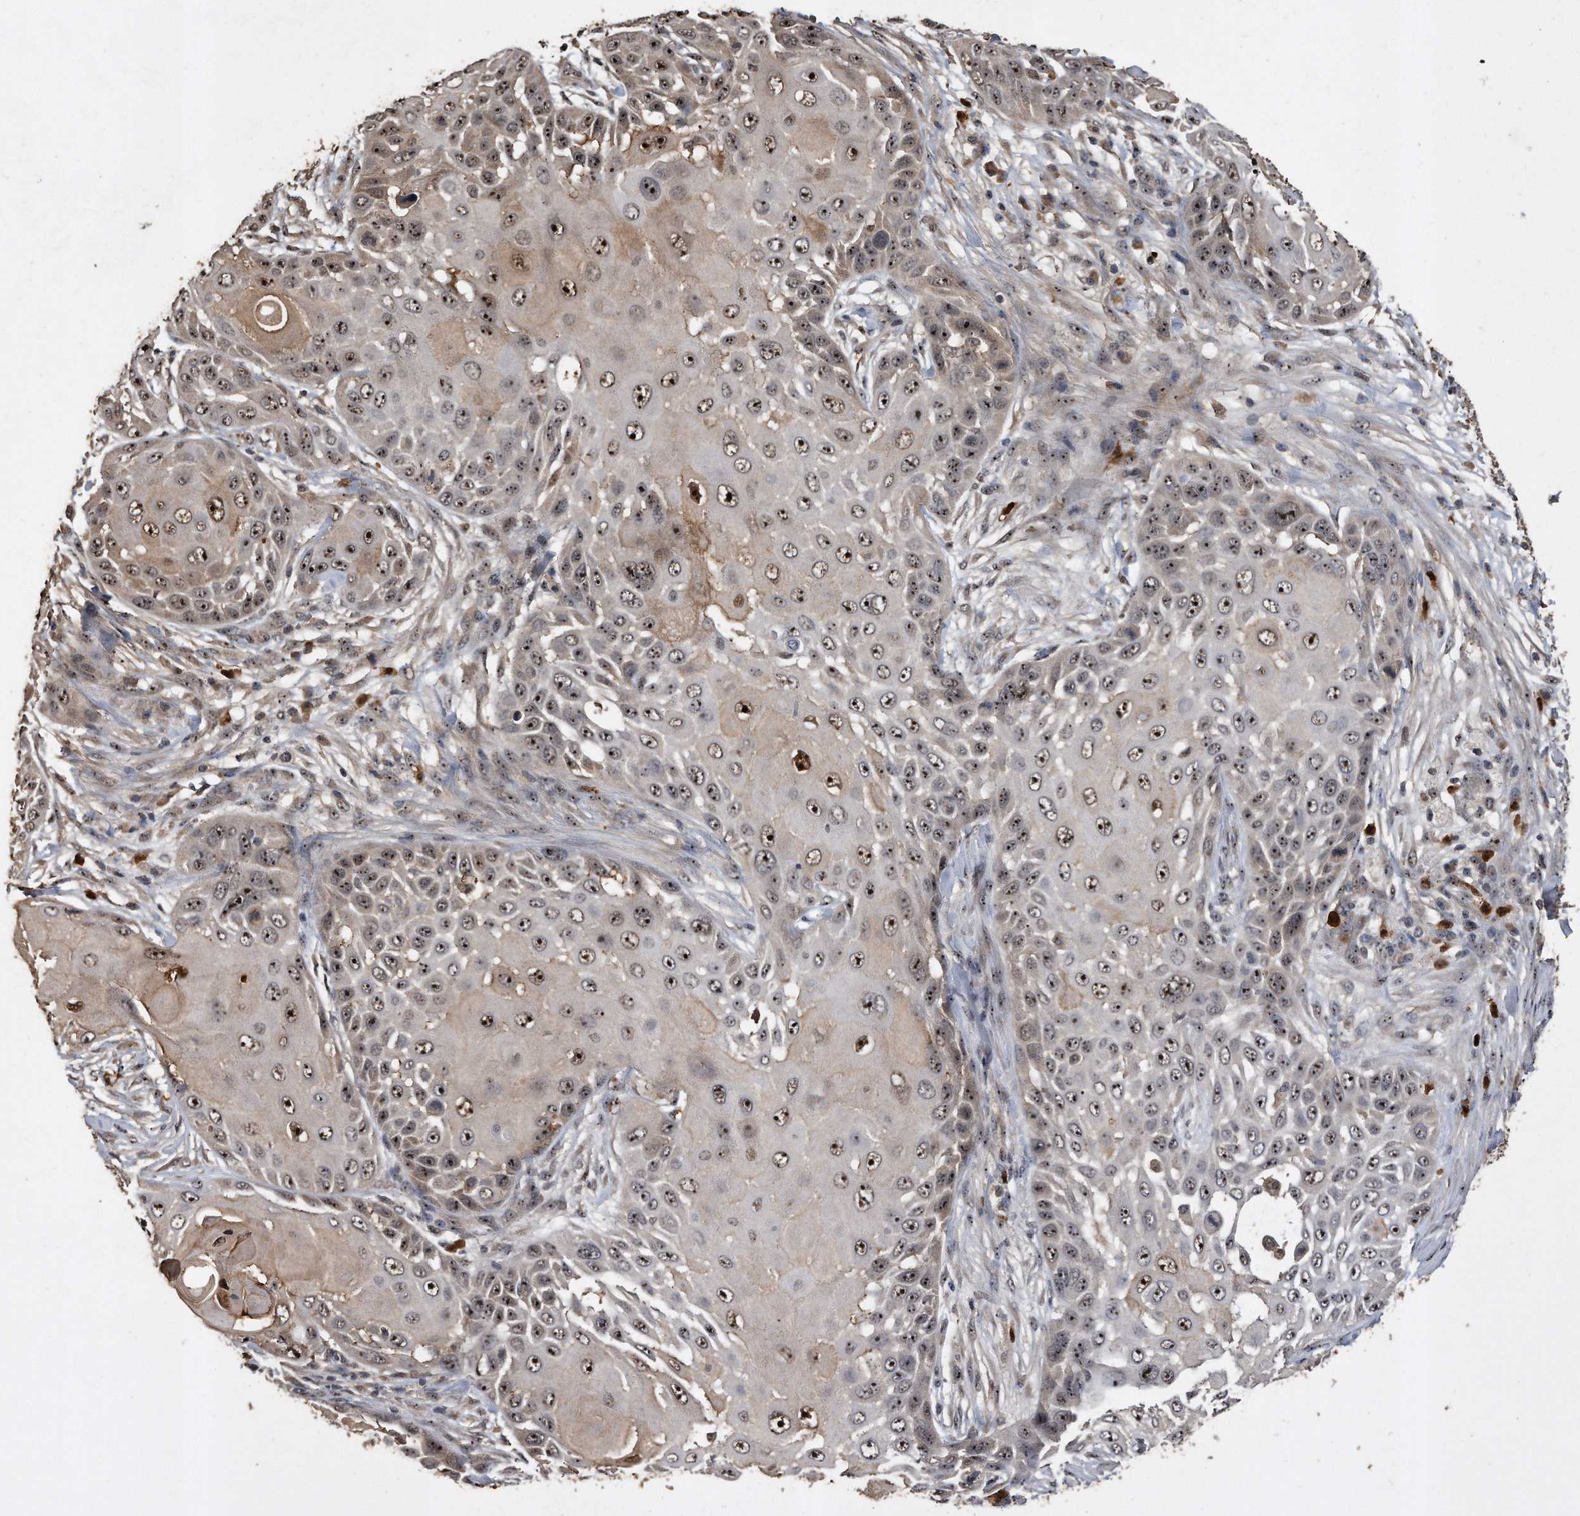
{"staining": {"intensity": "moderate", "quantity": ">75%", "location": "nuclear"}, "tissue": "skin cancer", "cell_type": "Tumor cells", "image_type": "cancer", "snomed": [{"axis": "morphology", "description": "Squamous cell carcinoma, NOS"}, {"axis": "topography", "description": "Skin"}], "caption": "The micrograph exhibits immunohistochemical staining of squamous cell carcinoma (skin). There is moderate nuclear expression is seen in approximately >75% of tumor cells.", "gene": "PELO", "patient": {"sex": "female", "age": 44}}